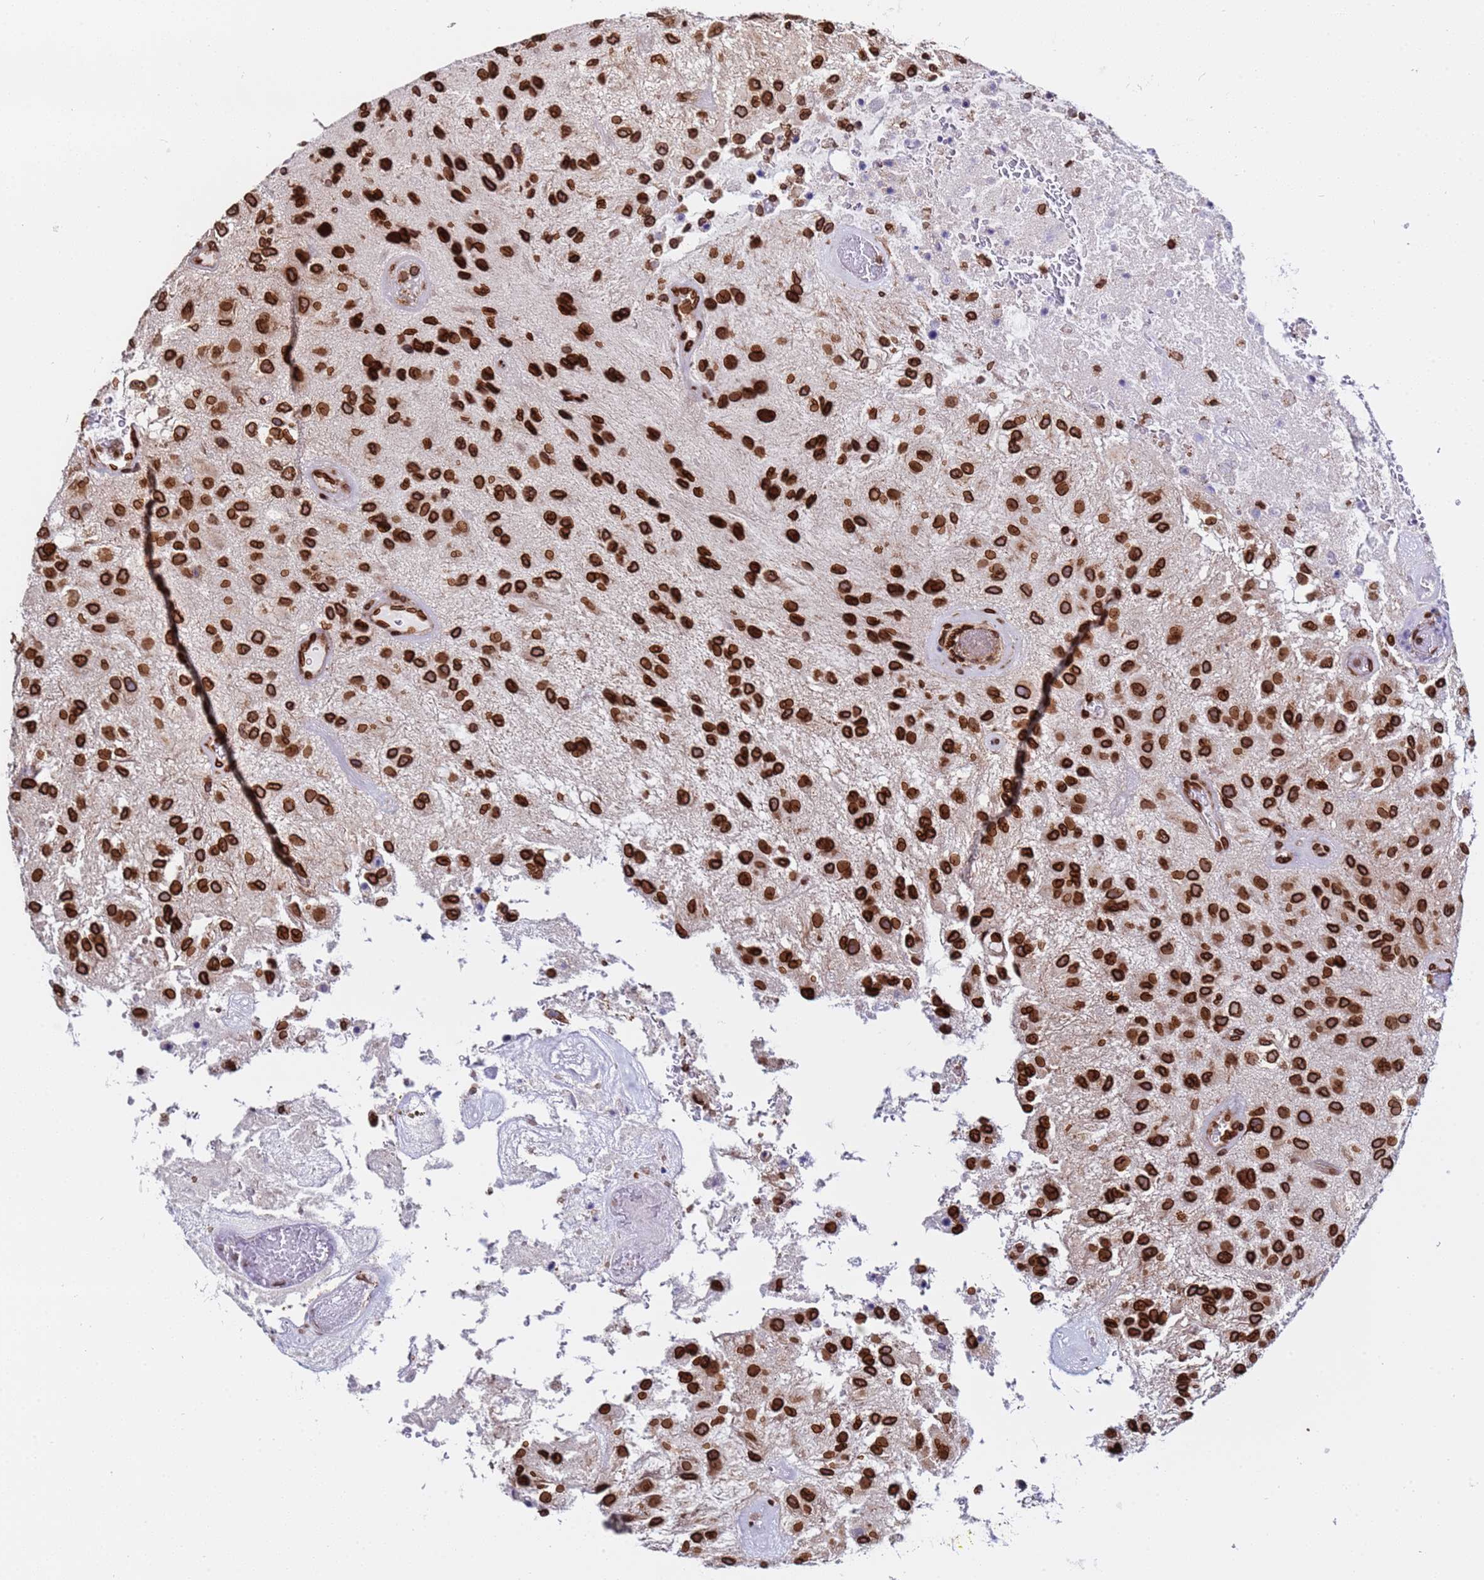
{"staining": {"intensity": "strong", "quantity": ">75%", "location": "cytoplasmic/membranous,nuclear"}, "tissue": "glioma", "cell_type": "Tumor cells", "image_type": "cancer", "snomed": [{"axis": "morphology", "description": "Glioma, malignant, Low grade"}, {"axis": "topography", "description": "Brain"}], "caption": "Immunohistochemistry (DAB) staining of glioma reveals strong cytoplasmic/membranous and nuclear protein positivity in about >75% of tumor cells.", "gene": "TOR1AIP1", "patient": {"sex": "male", "age": 66}}